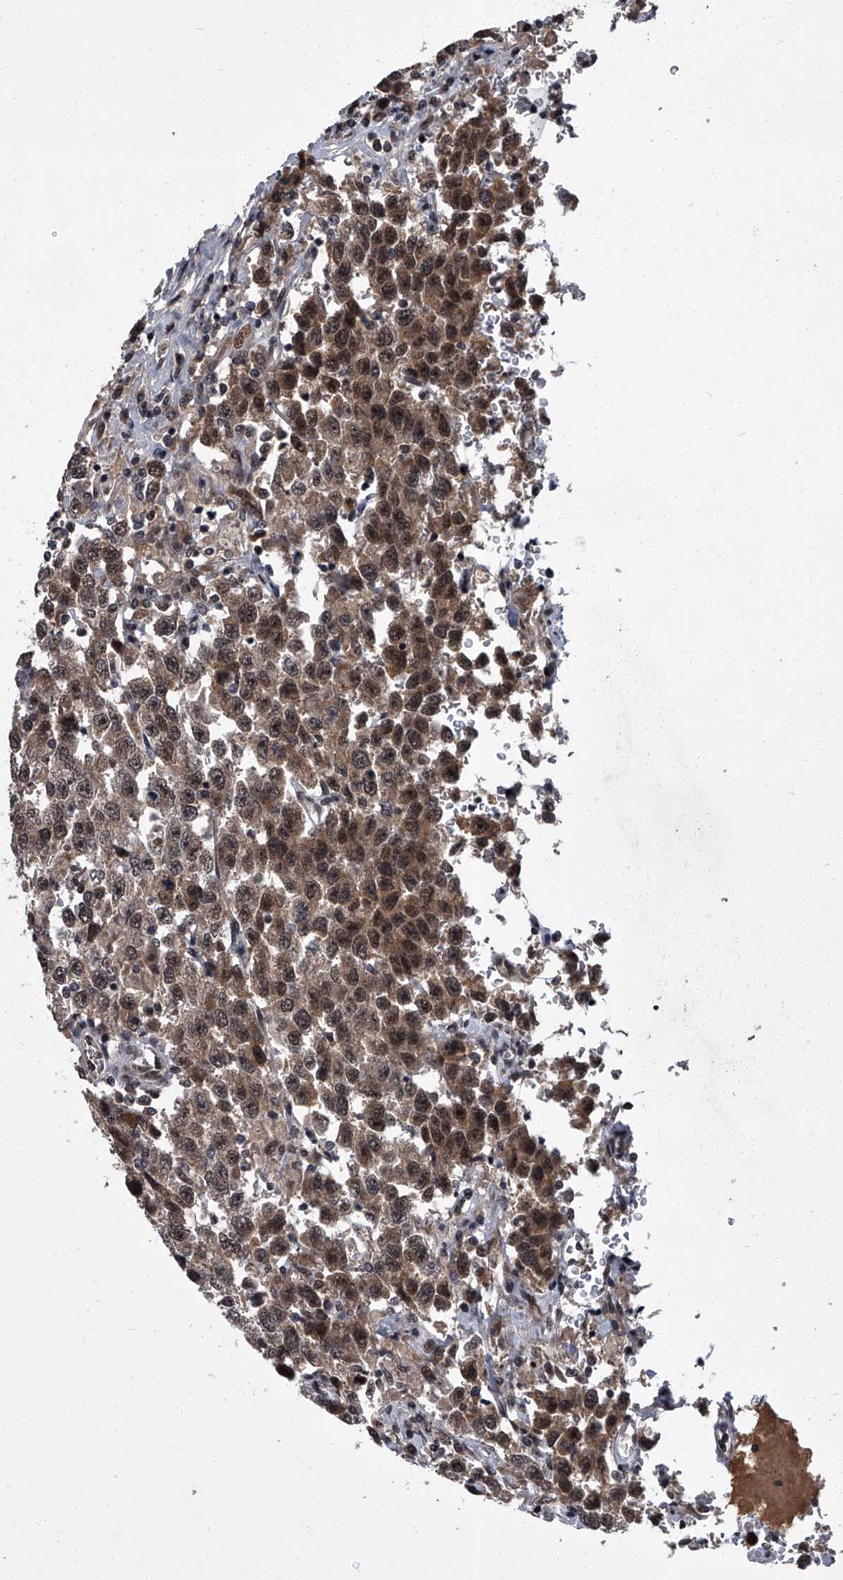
{"staining": {"intensity": "moderate", "quantity": ">75%", "location": "cytoplasmic/membranous,nuclear"}, "tissue": "testis cancer", "cell_type": "Tumor cells", "image_type": "cancer", "snomed": [{"axis": "morphology", "description": "Seminoma, NOS"}, {"axis": "topography", "description": "Testis"}], "caption": "Immunohistochemical staining of testis seminoma exhibits medium levels of moderate cytoplasmic/membranous and nuclear protein expression in approximately >75% of tumor cells. The staining is performed using DAB brown chromogen to label protein expression. The nuclei are counter-stained blue using hematoxylin.", "gene": "ZNF518B", "patient": {"sex": "male", "age": 41}}